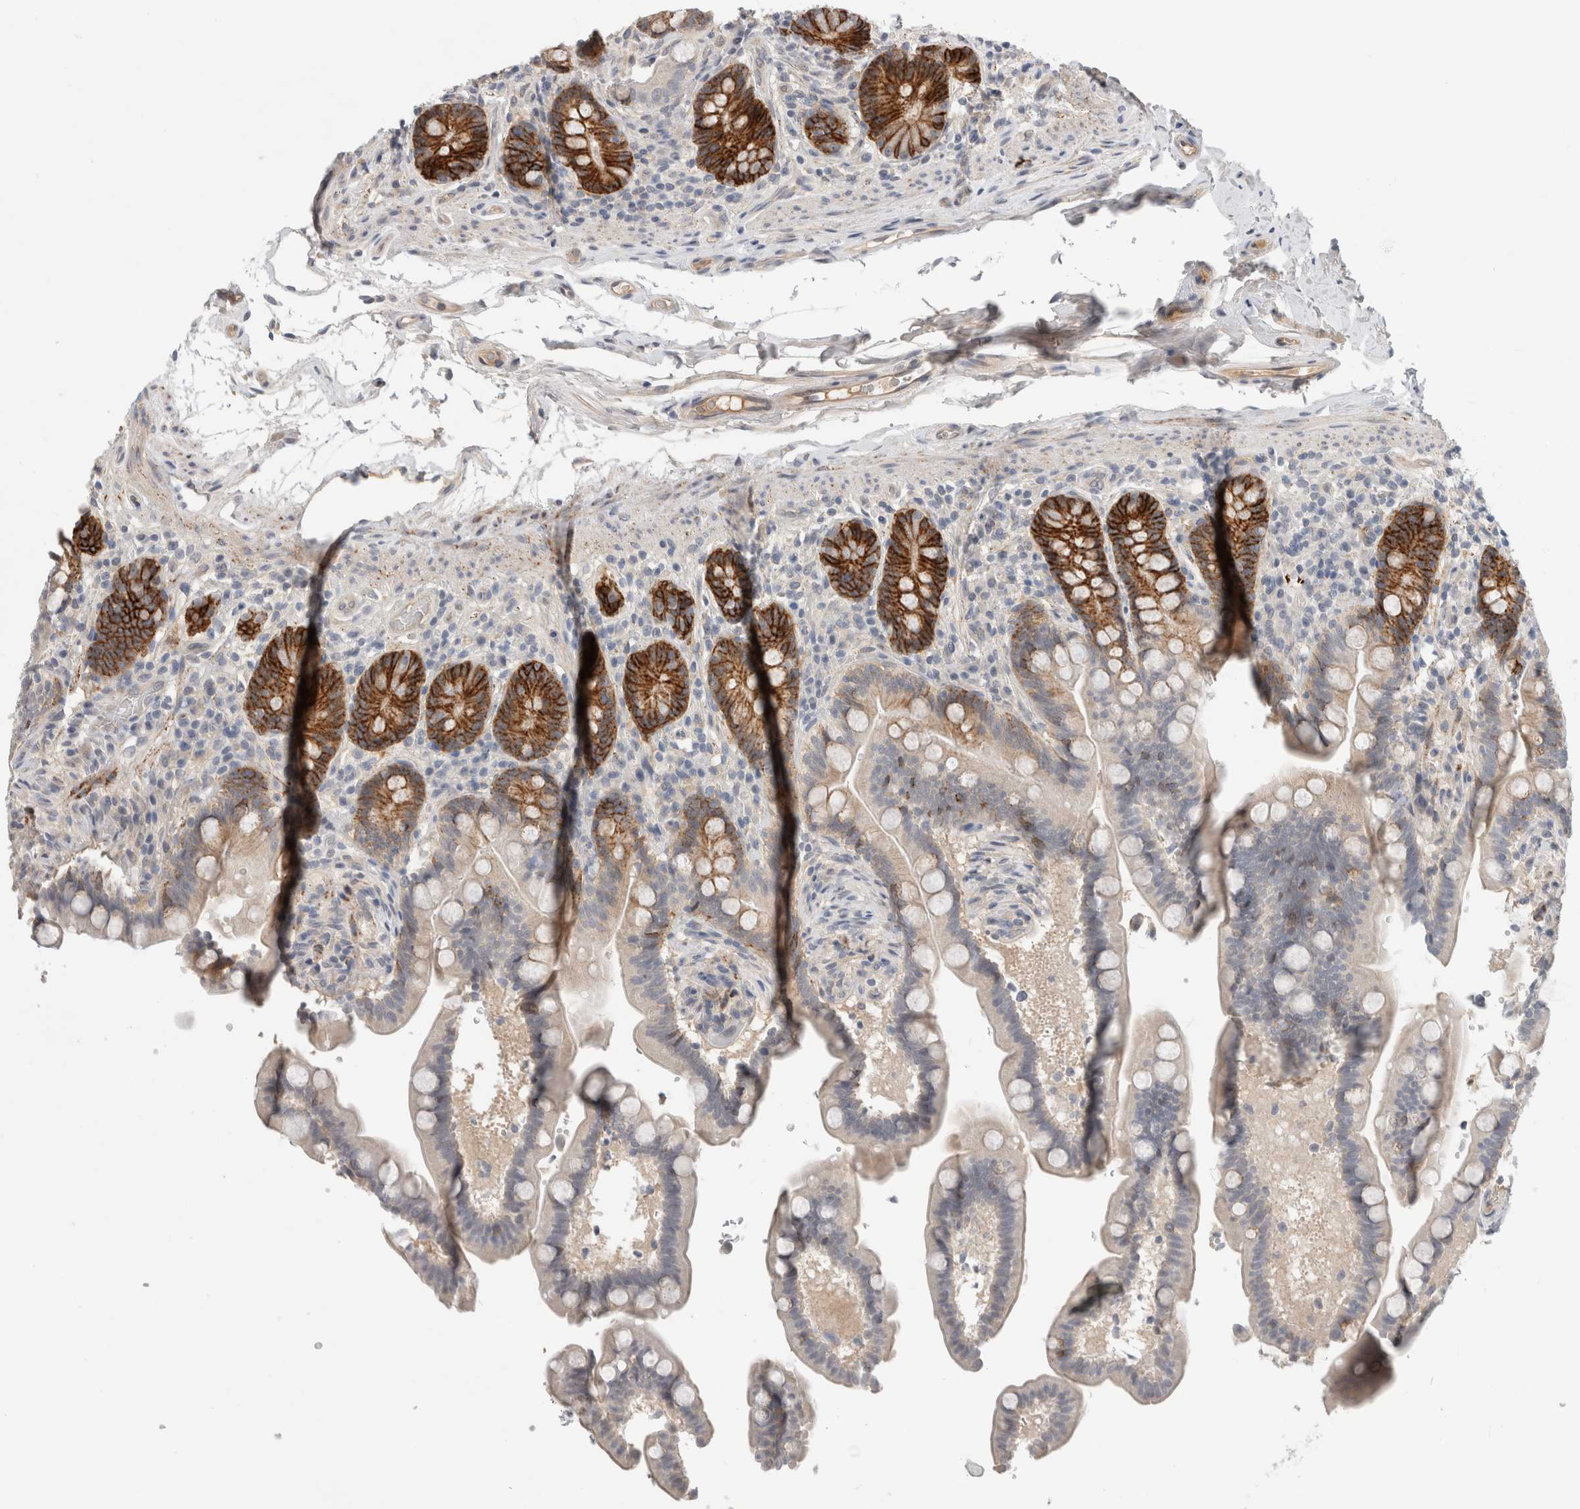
{"staining": {"intensity": "negative", "quantity": "none", "location": "none"}, "tissue": "colon", "cell_type": "Endothelial cells", "image_type": "normal", "snomed": [{"axis": "morphology", "description": "Normal tissue, NOS"}, {"axis": "topography", "description": "Smooth muscle"}, {"axis": "topography", "description": "Colon"}], "caption": "This is an IHC micrograph of benign colon. There is no positivity in endothelial cells.", "gene": "HCN3", "patient": {"sex": "male", "age": 73}}